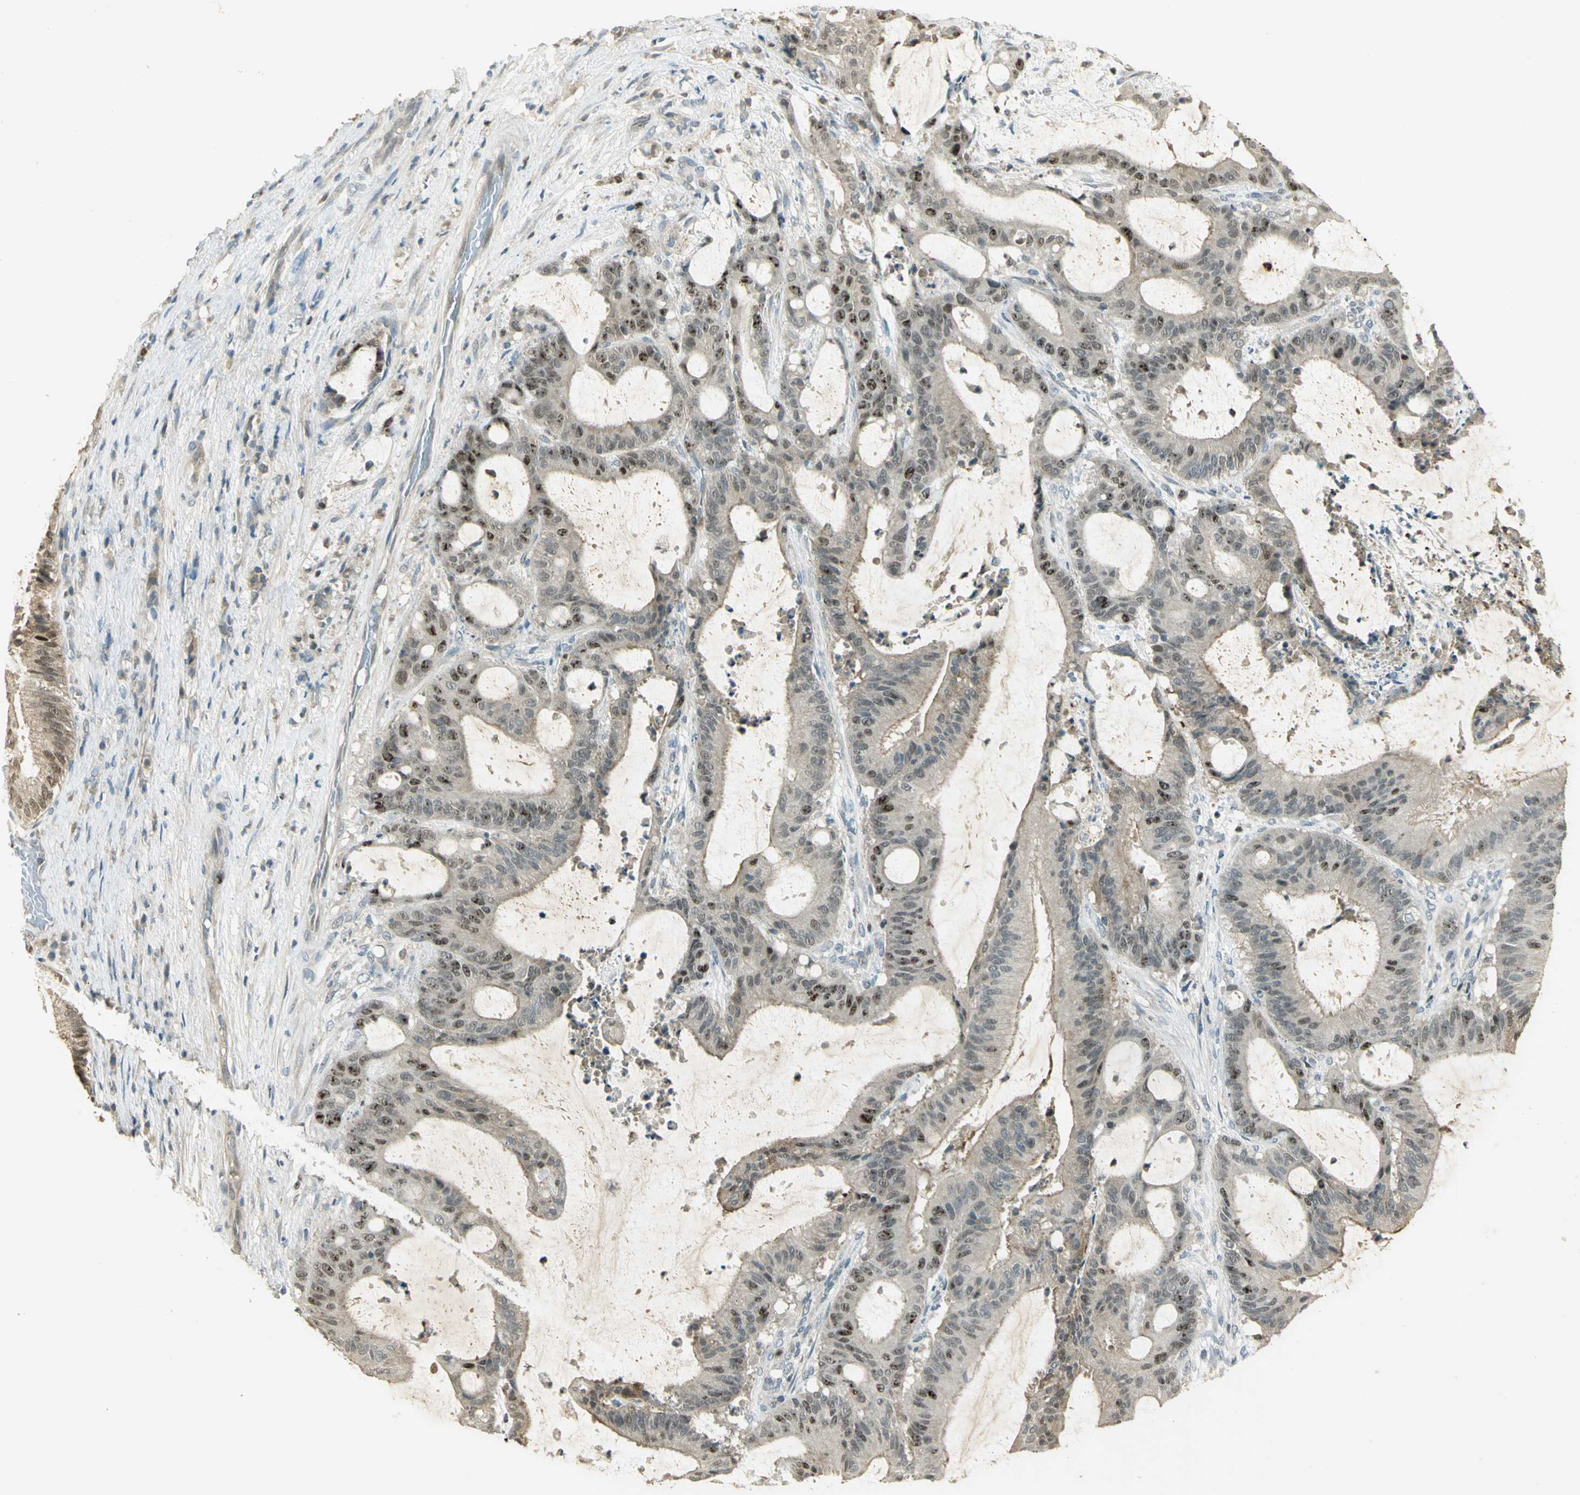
{"staining": {"intensity": "moderate", "quantity": "<25%", "location": "cytoplasmic/membranous,nuclear"}, "tissue": "liver cancer", "cell_type": "Tumor cells", "image_type": "cancer", "snomed": [{"axis": "morphology", "description": "Cholangiocarcinoma"}, {"axis": "topography", "description": "Liver"}], "caption": "Immunohistochemical staining of liver cholangiocarcinoma exhibits low levels of moderate cytoplasmic/membranous and nuclear expression in about <25% of tumor cells.", "gene": "BIRC2", "patient": {"sex": "female", "age": 73}}